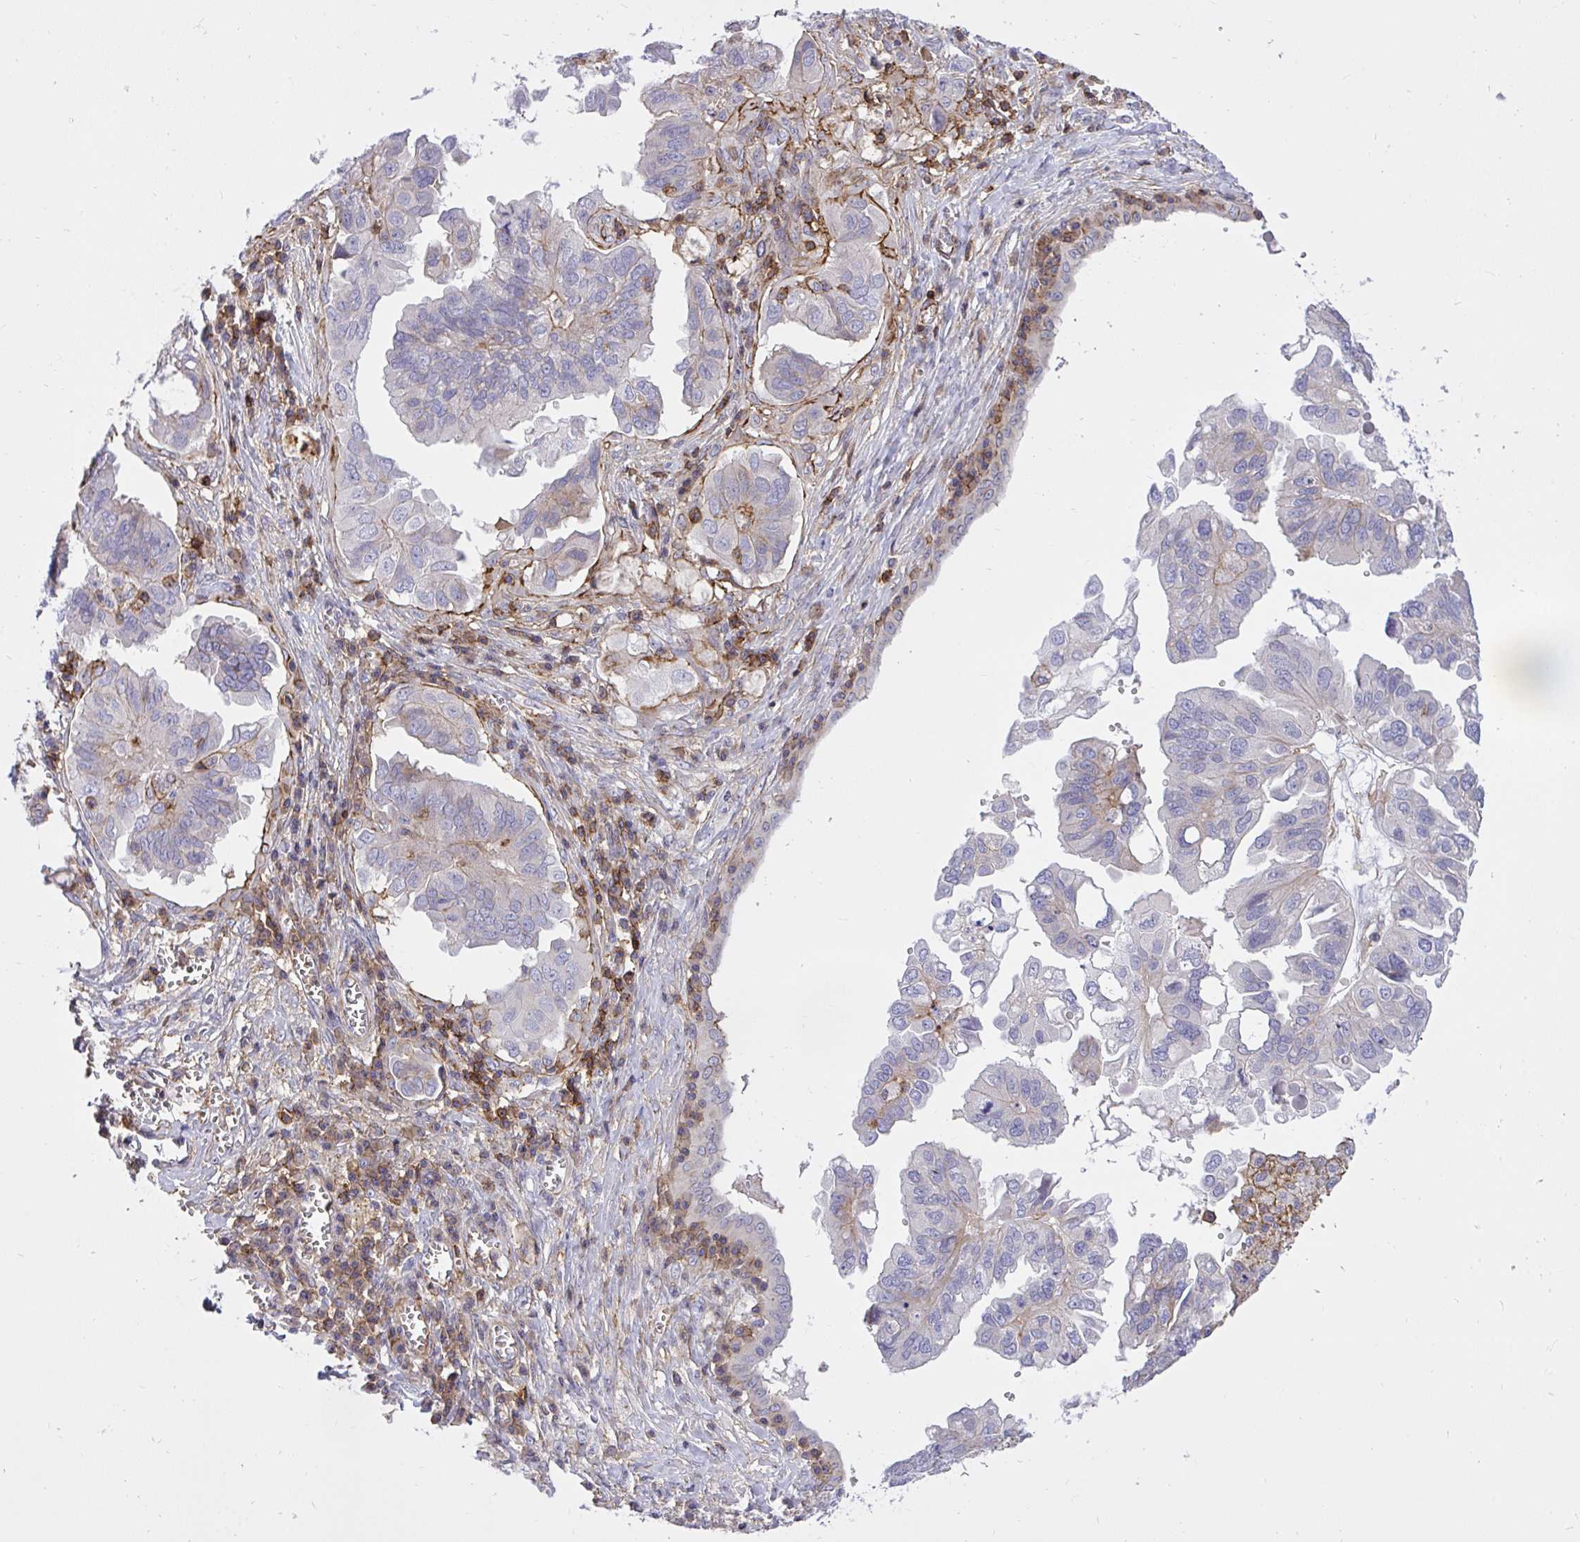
{"staining": {"intensity": "negative", "quantity": "none", "location": "none"}, "tissue": "ovarian cancer", "cell_type": "Tumor cells", "image_type": "cancer", "snomed": [{"axis": "morphology", "description": "Cystadenocarcinoma, serous, NOS"}, {"axis": "topography", "description": "Ovary"}], "caption": "This is an IHC micrograph of serous cystadenocarcinoma (ovarian). There is no positivity in tumor cells.", "gene": "ERI1", "patient": {"sex": "female", "age": 79}}